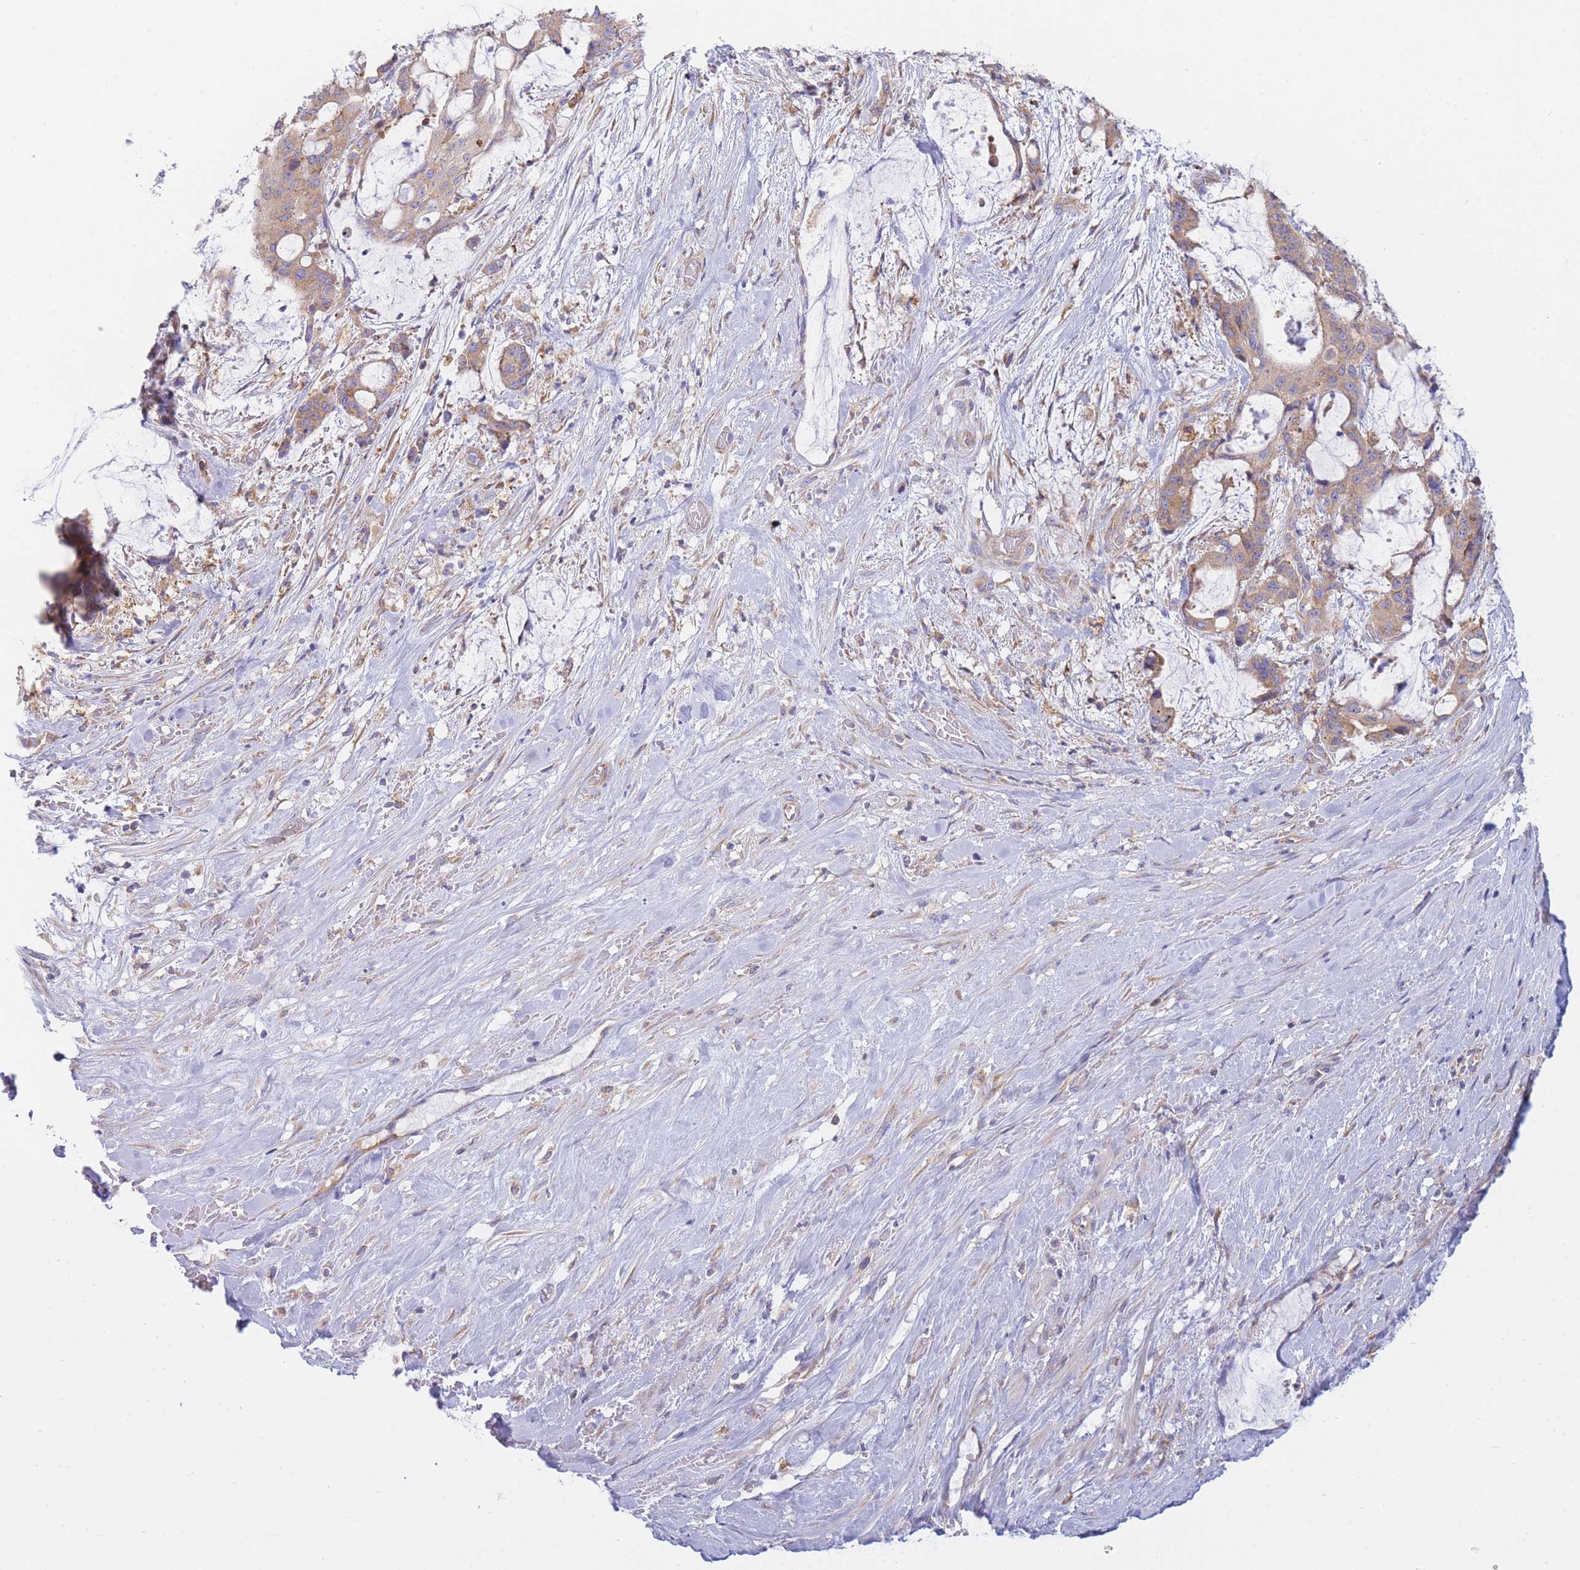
{"staining": {"intensity": "moderate", "quantity": "25%-75%", "location": "cytoplasmic/membranous"}, "tissue": "liver cancer", "cell_type": "Tumor cells", "image_type": "cancer", "snomed": [{"axis": "morphology", "description": "Normal tissue, NOS"}, {"axis": "morphology", "description": "Cholangiocarcinoma"}, {"axis": "topography", "description": "Liver"}, {"axis": "topography", "description": "Peripheral nerve tissue"}], "caption": "Immunohistochemical staining of human liver cholangiocarcinoma shows medium levels of moderate cytoplasmic/membranous protein expression in approximately 25%-75% of tumor cells.", "gene": "SH2B2", "patient": {"sex": "female", "age": 73}}